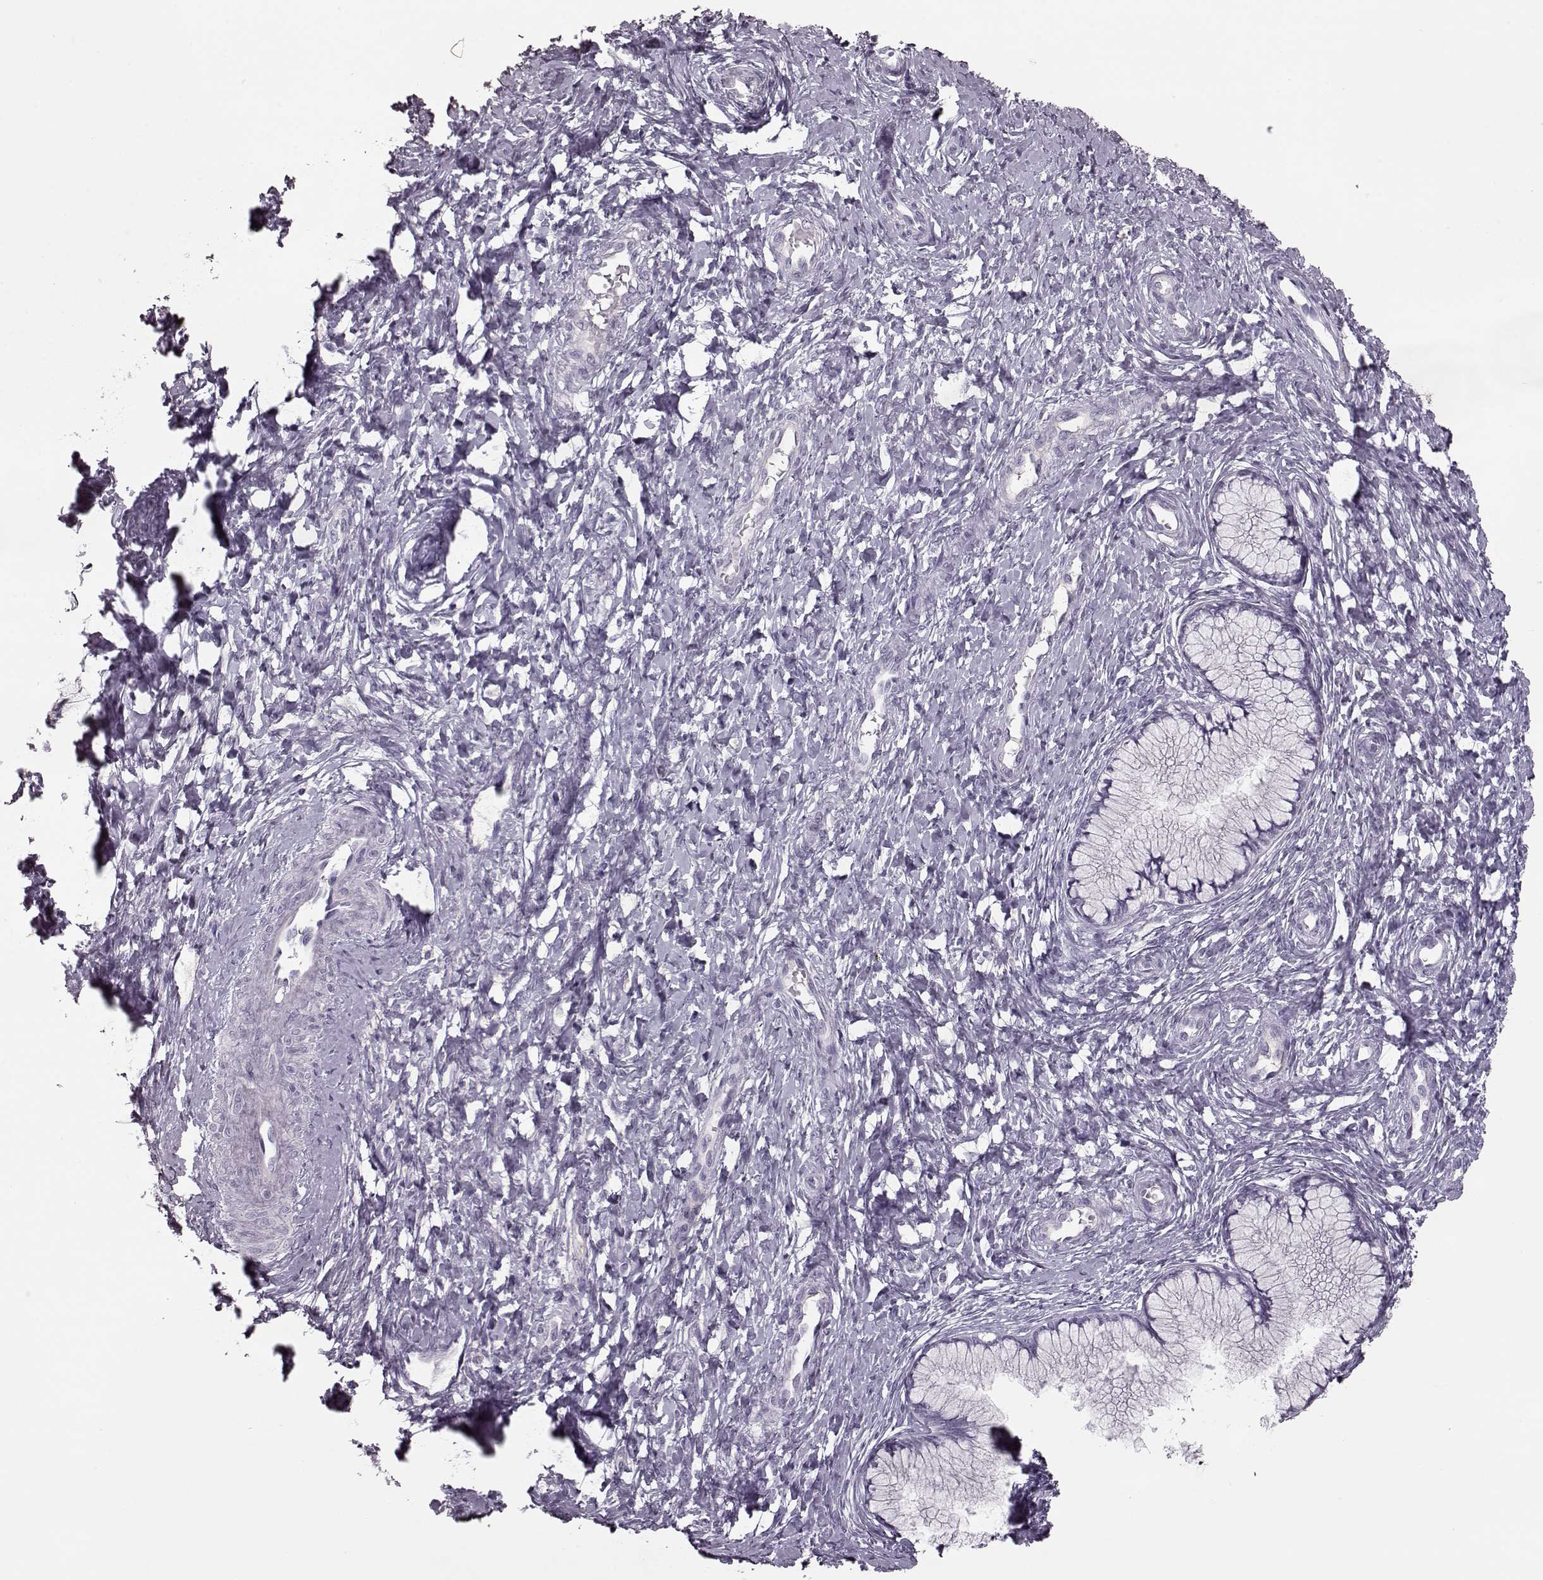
{"staining": {"intensity": "negative", "quantity": "none", "location": "none"}, "tissue": "cervix", "cell_type": "Glandular cells", "image_type": "normal", "snomed": [{"axis": "morphology", "description": "Normal tissue, NOS"}, {"axis": "topography", "description": "Cervix"}], "caption": "The photomicrograph displays no significant expression in glandular cells of cervix.", "gene": "CCL19", "patient": {"sex": "female", "age": 37}}